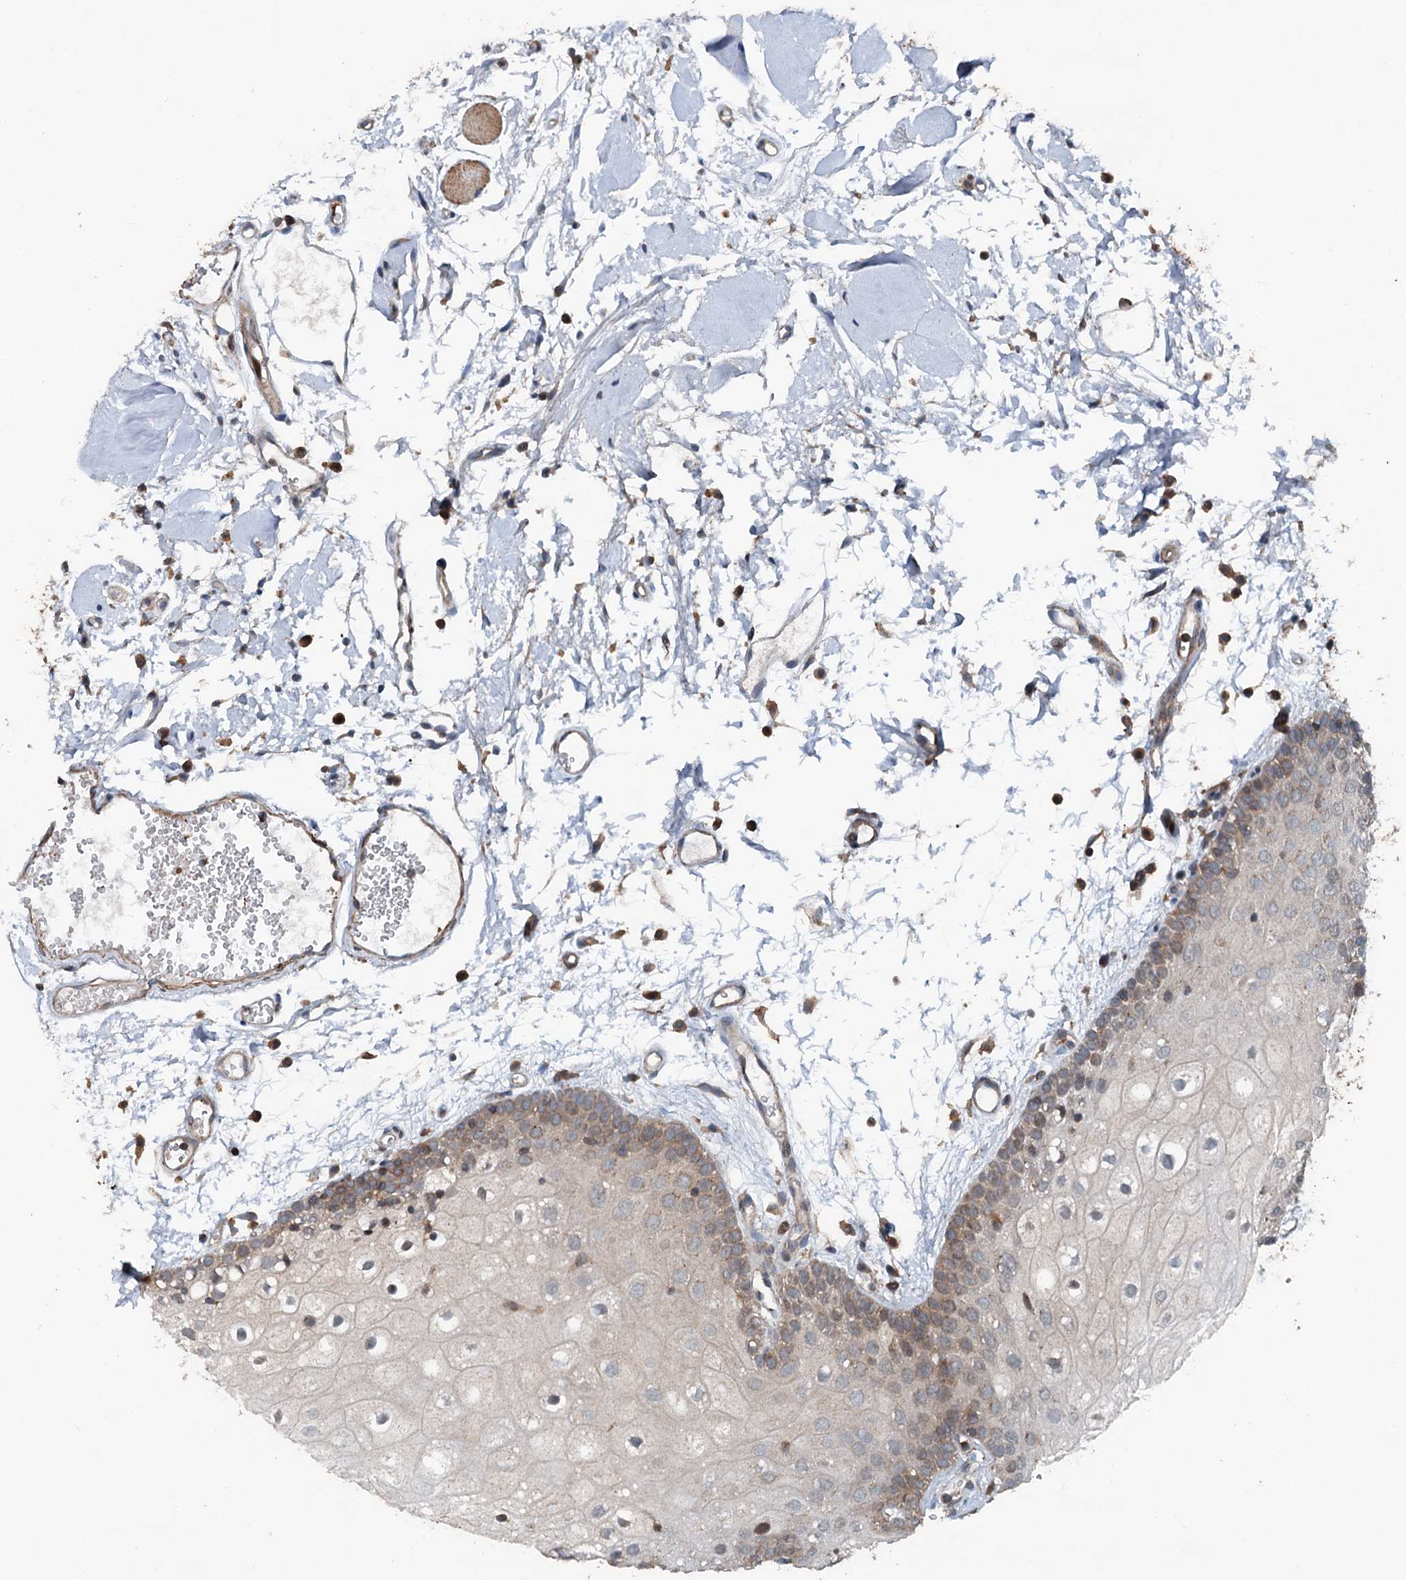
{"staining": {"intensity": "weak", "quantity": "25%-75%", "location": "cytoplasmic/membranous"}, "tissue": "oral mucosa", "cell_type": "Squamous epithelial cells", "image_type": "normal", "snomed": [{"axis": "morphology", "description": "Normal tissue, NOS"}, {"axis": "topography", "description": "Oral tissue"}, {"axis": "topography", "description": "Tounge, NOS"}], "caption": "Immunohistochemical staining of benign human oral mucosa exhibits low levels of weak cytoplasmic/membranous positivity in approximately 25%-75% of squamous epithelial cells.", "gene": "TEDC1", "patient": {"sex": "female", "age": 73}}